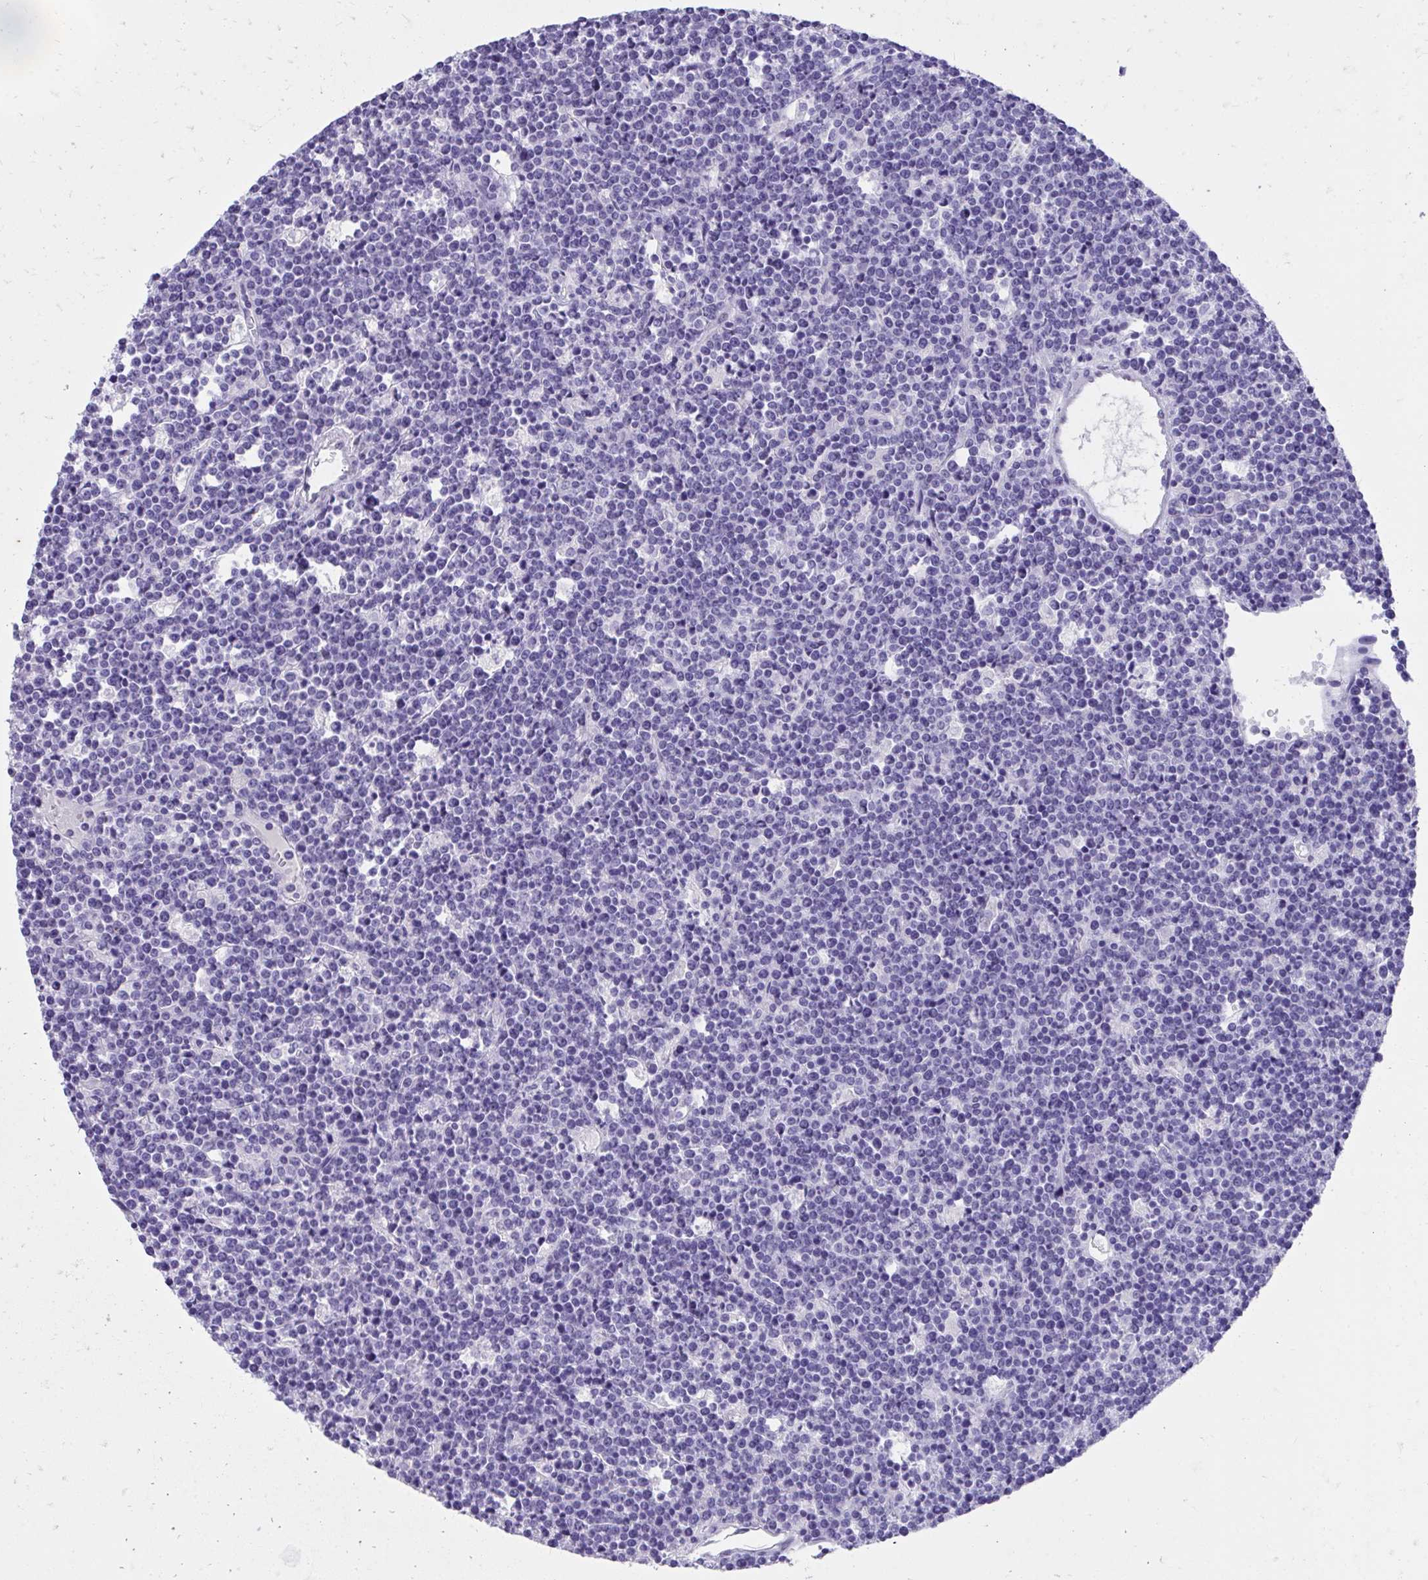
{"staining": {"intensity": "negative", "quantity": "none", "location": "none"}, "tissue": "lymphoma", "cell_type": "Tumor cells", "image_type": "cancer", "snomed": [{"axis": "morphology", "description": "Malignant lymphoma, non-Hodgkin's type, High grade"}, {"axis": "topography", "description": "Ovary"}], "caption": "Tumor cells show no significant protein positivity in malignant lymphoma, non-Hodgkin's type (high-grade).", "gene": "KLK1", "patient": {"sex": "female", "age": 56}}